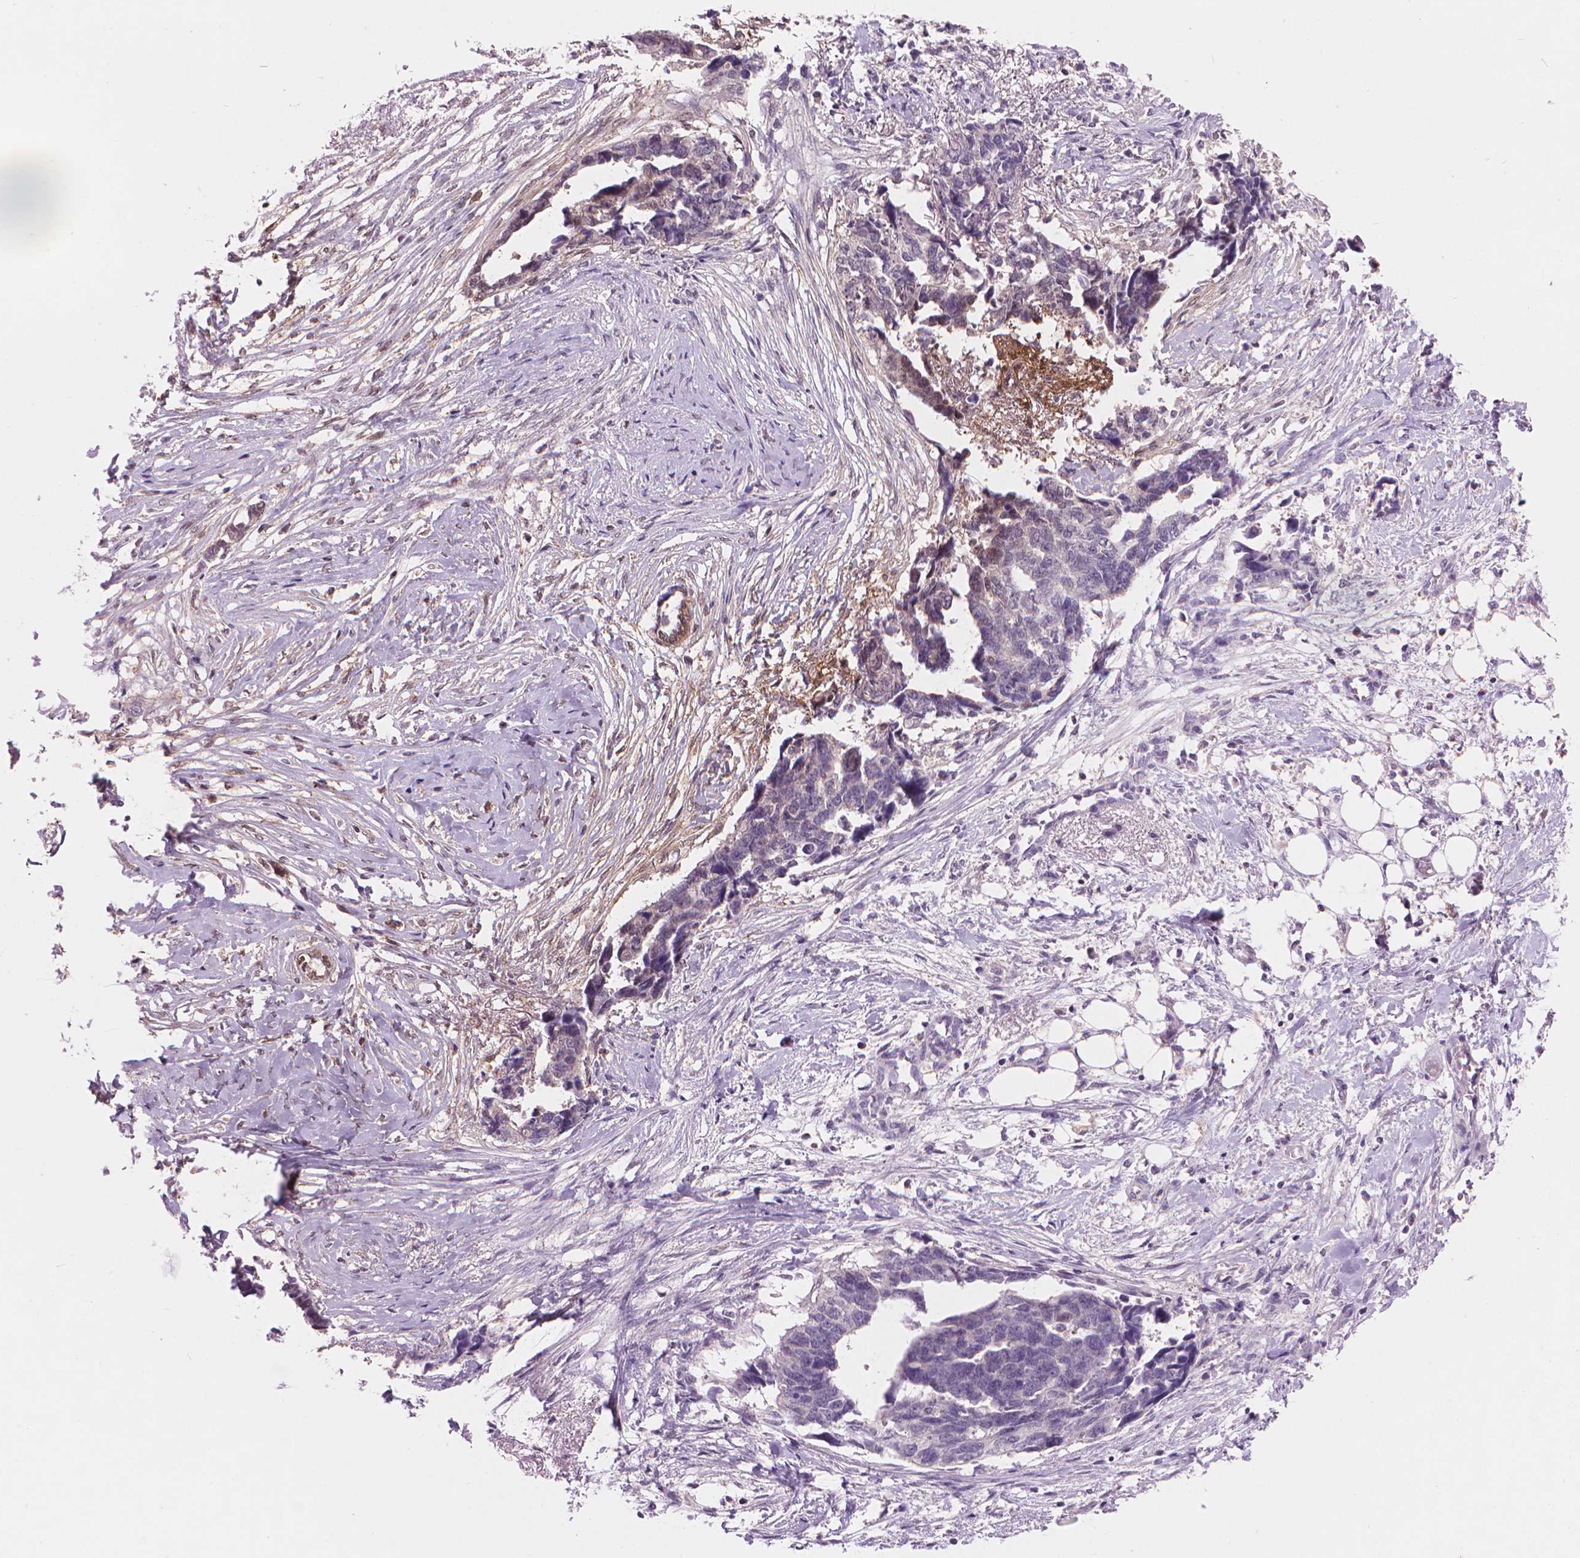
{"staining": {"intensity": "negative", "quantity": "none", "location": "none"}, "tissue": "ovarian cancer", "cell_type": "Tumor cells", "image_type": "cancer", "snomed": [{"axis": "morphology", "description": "Cystadenocarcinoma, serous, NOS"}, {"axis": "topography", "description": "Ovary"}], "caption": "This photomicrograph is of ovarian serous cystadenocarcinoma stained with immunohistochemistry to label a protein in brown with the nuclei are counter-stained blue. There is no staining in tumor cells.", "gene": "ENO2", "patient": {"sex": "female", "age": 69}}